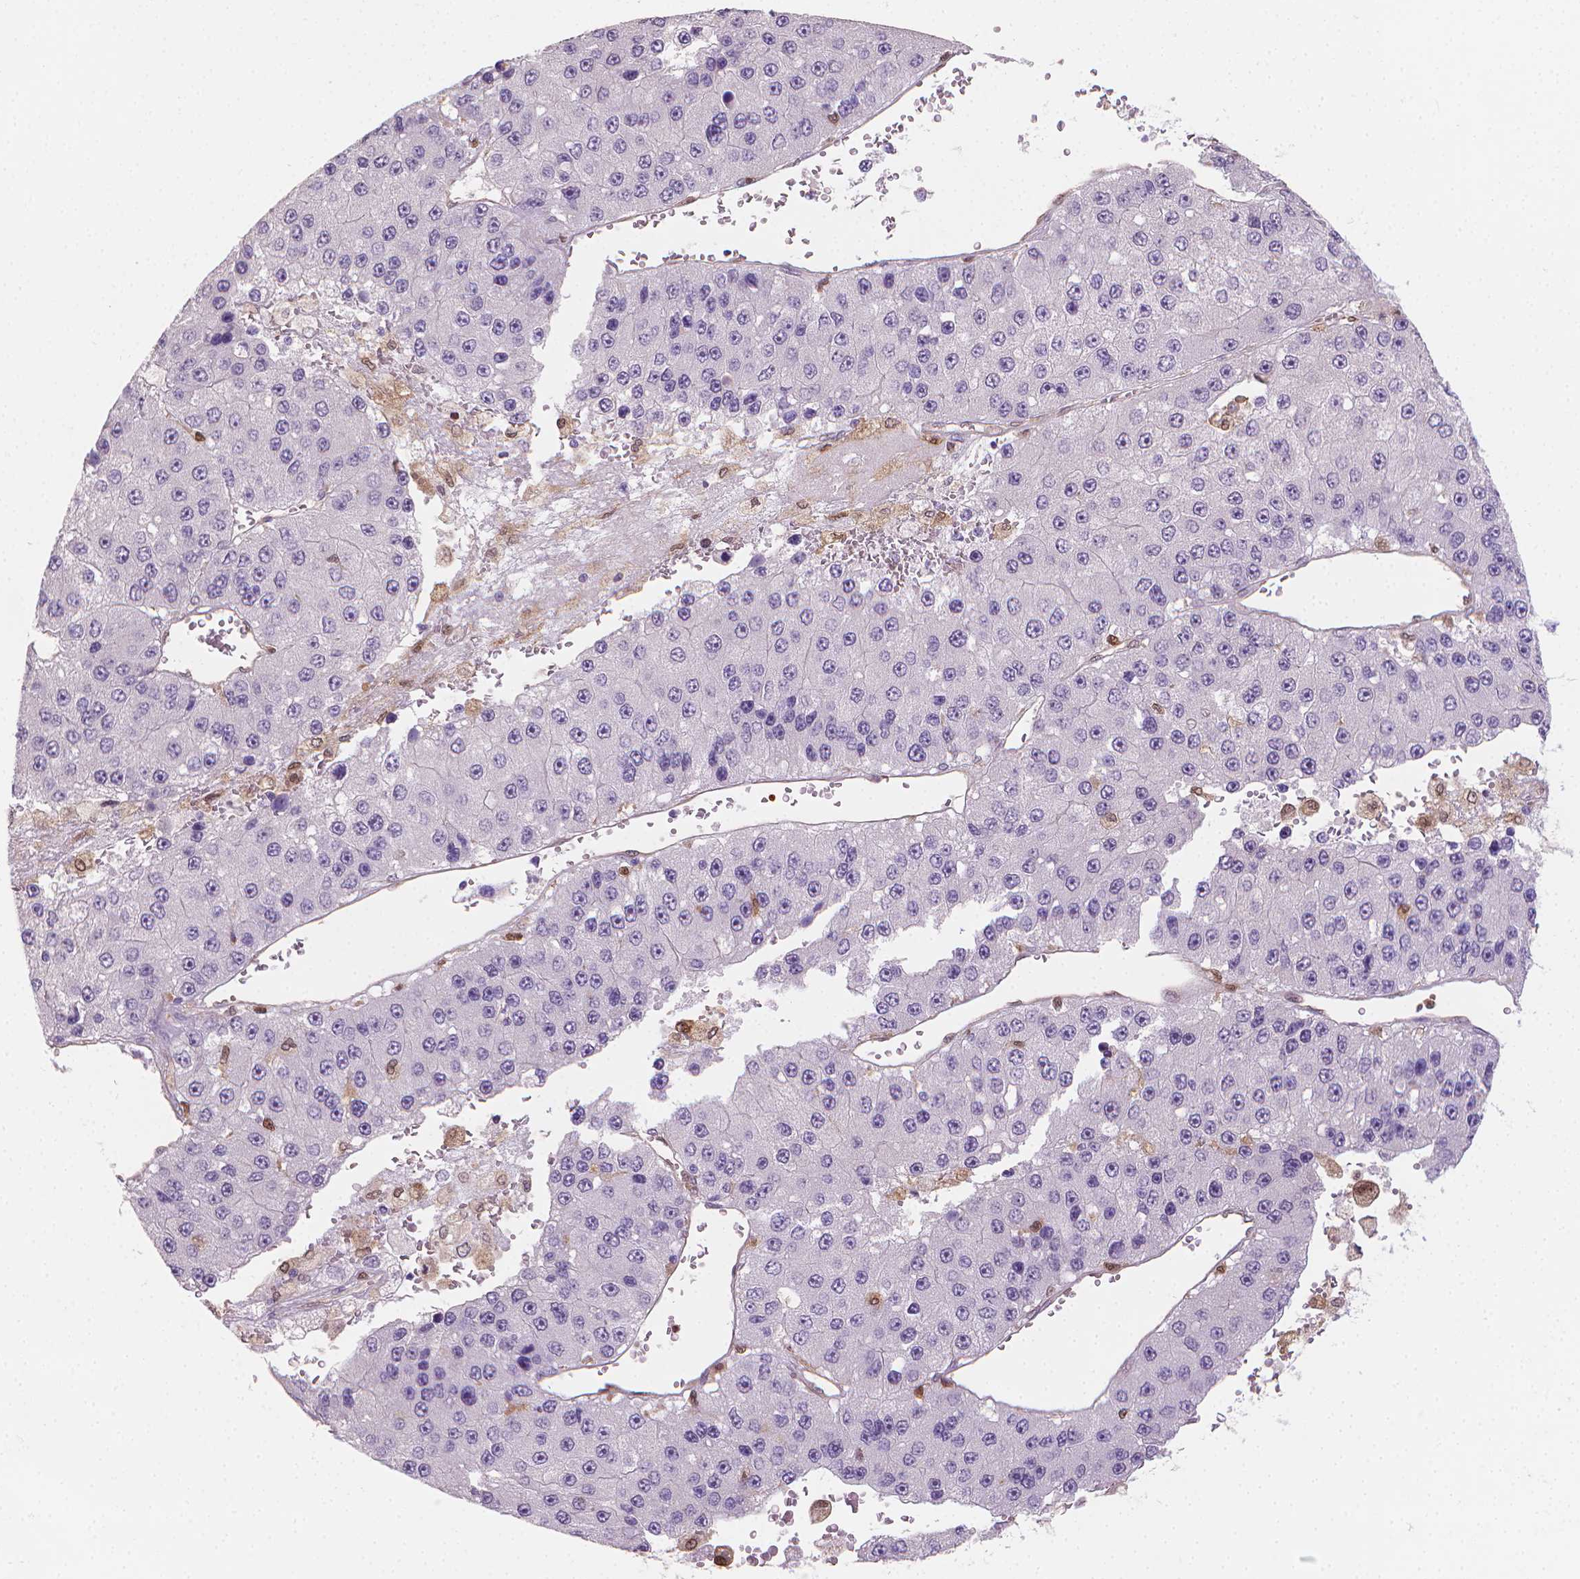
{"staining": {"intensity": "negative", "quantity": "none", "location": "none"}, "tissue": "liver cancer", "cell_type": "Tumor cells", "image_type": "cancer", "snomed": [{"axis": "morphology", "description": "Carcinoma, Hepatocellular, NOS"}, {"axis": "topography", "description": "Liver"}], "caption": "DAB immunohistochemical staining of liver cancer (hepatocellular carcinoma) displays no significant staining in tumor cells. (DAB (3,3'-diaminobenzidine) immunohistochemistry (IHC) with hematoxylin counter stain).", "gene": "TNFAIP2", "patient": {"sex": "female", "age": 73}}